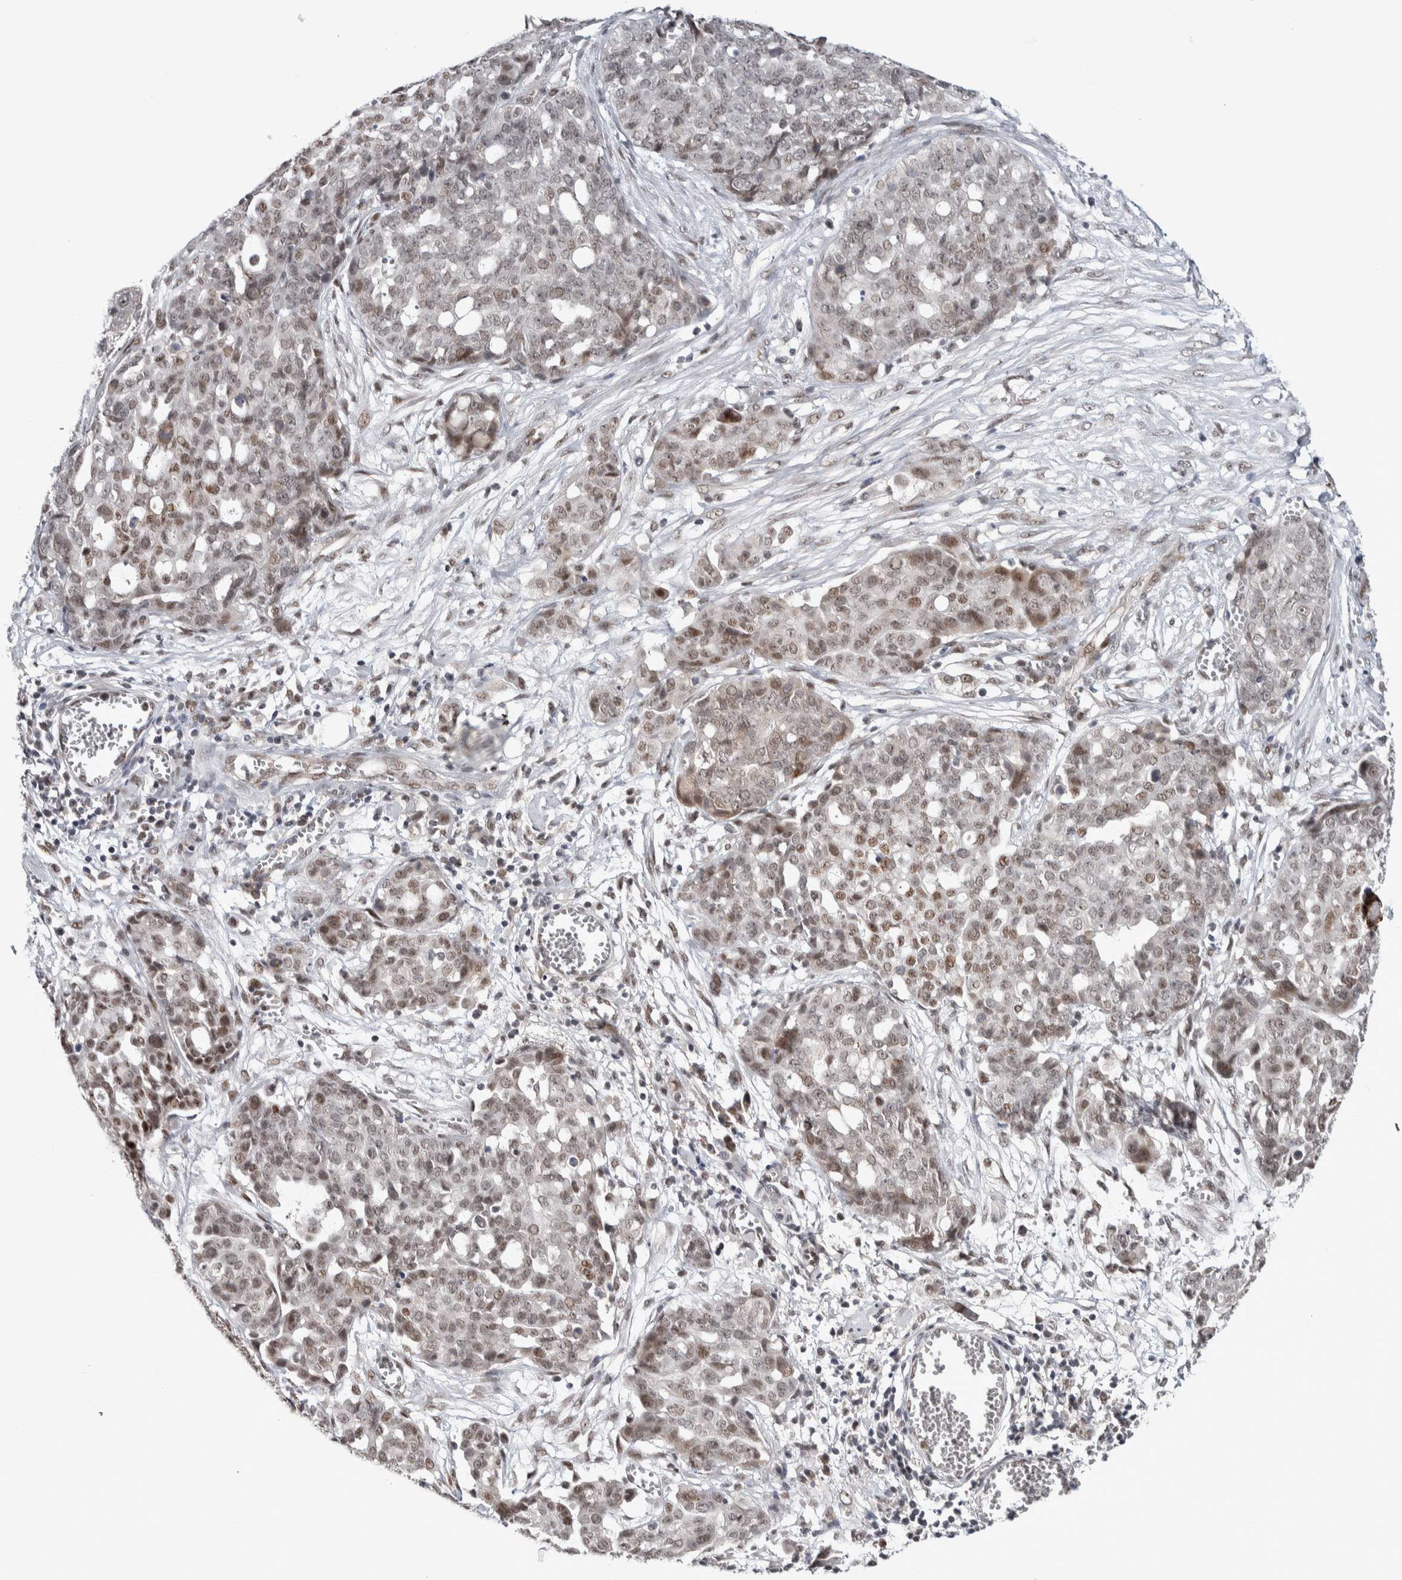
{"staining": {"intensity": "weak", "quantity": ">75%", "location": "nuclear"}, "tissue": "ovarian cancer", "cell_type": "Tumor cells", "image_type": "cancer", "snomed": [{"axis": "morphology", "description": "Cystadenocarcinoma, serous, NOS"}, {"axis": "topography", "description": "Soft tissue"}, {"axis": "topography", "description": "Ovary"}], "caption": "Immunohistochemical staining of human ovarian cancer (serous cystadenocarcinoma) displays low levels of weak nuclear protein positivity in approximately >75% of tumor cells.", "gene": "ASPN", "patient": {"sex": "female", "age": 57}}